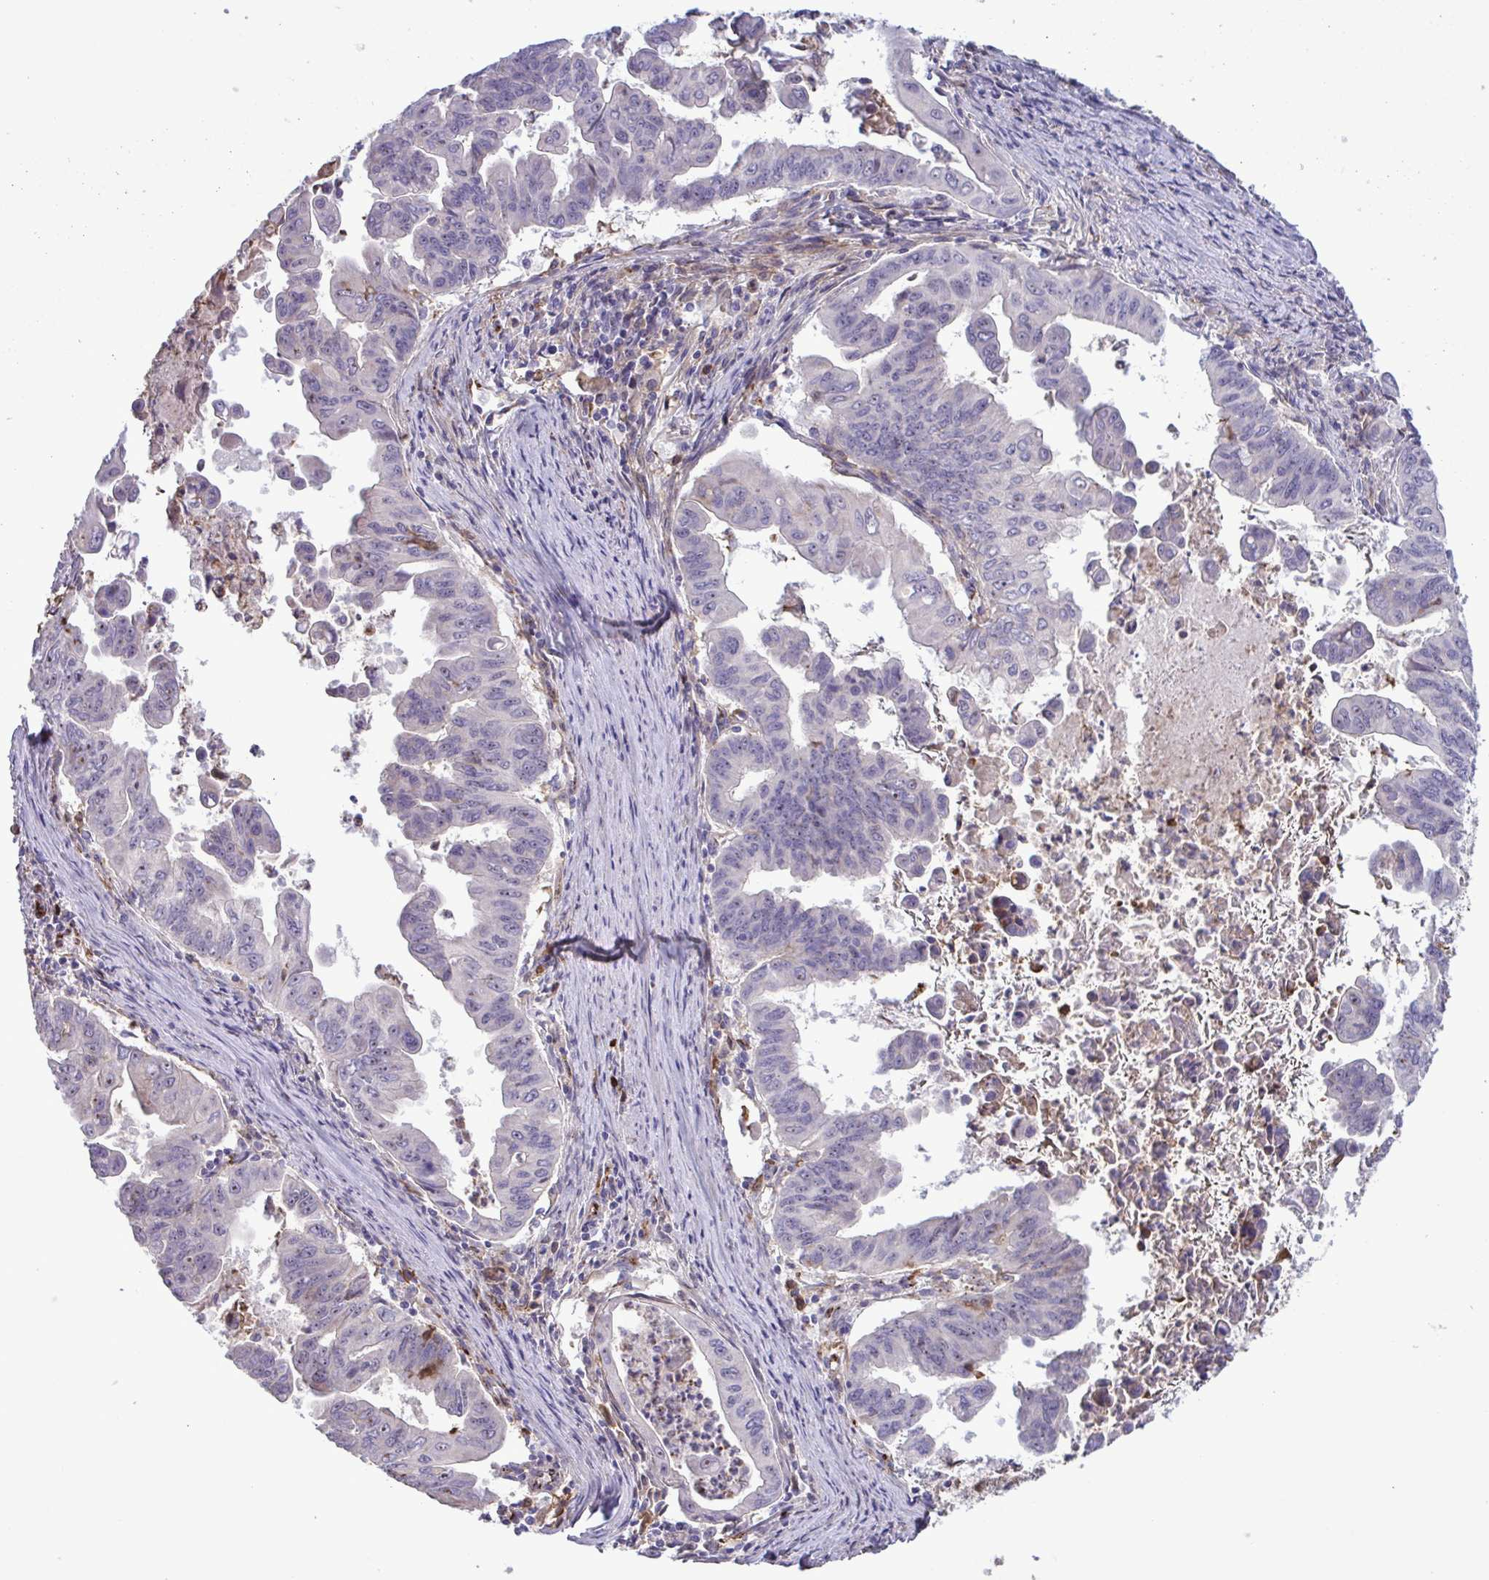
{"staining": {"intensity": "weak", "quantity": "25%-75%", "location": "nuclear"}, "tissue": "stomach cancer", "cell_type": "Tumor cells", "image_type": "cancer", "snomed": [{"axis": "morphology", "description": "Adenocarcinoma, NOS"}, {"axis": "topography", "description": "Stomach, upper"}], "caption": "Tumor cells exhibit low levels of weak nuclear positivity in about 25%-75% of cells in stomach adenocarcinoma.", "gene": "CD101", "patient": {"sex": "male", "age": 80}}